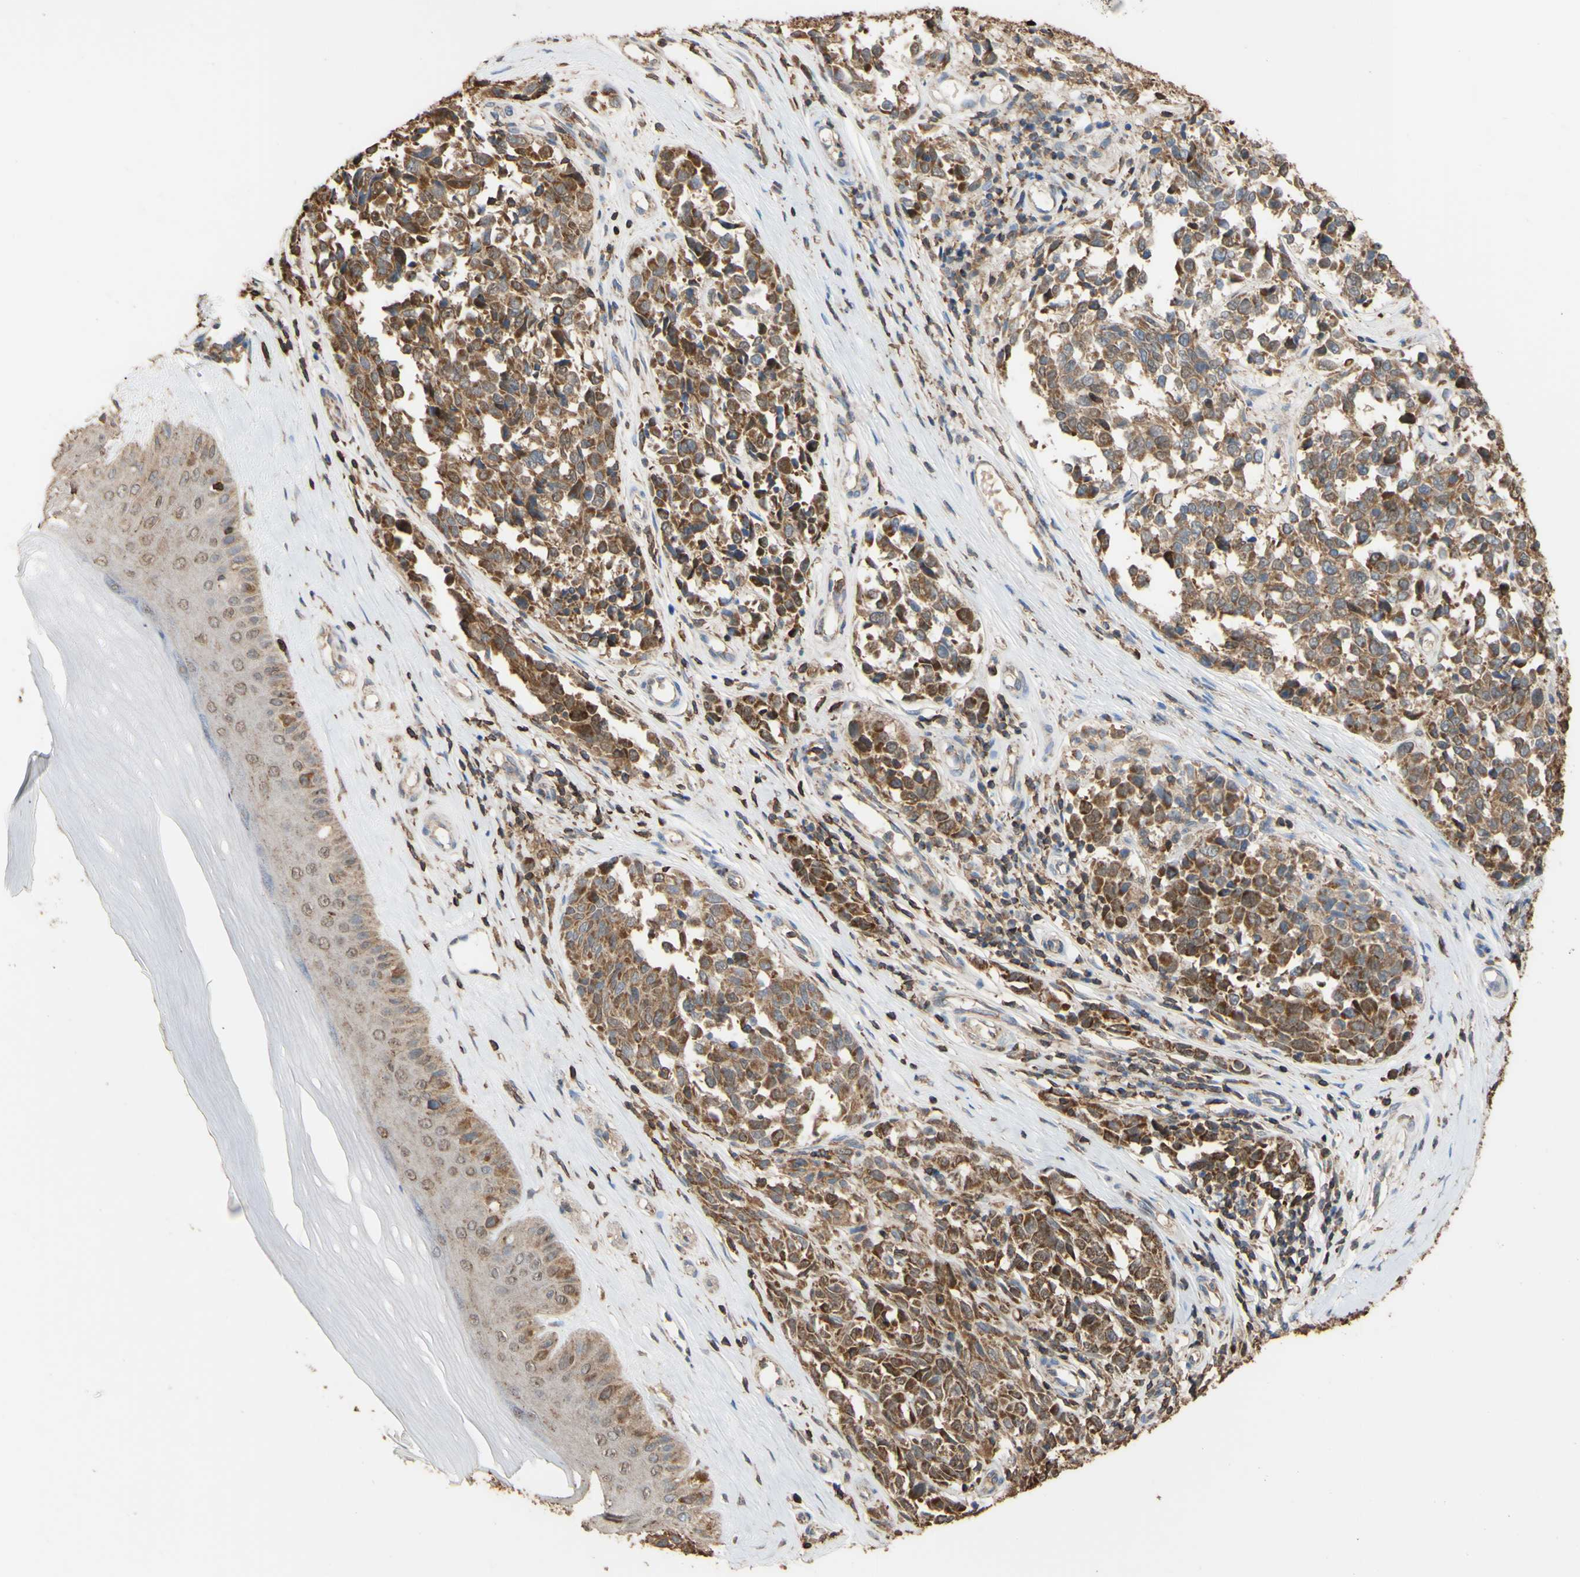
{"staining": {"intensity": "moderate", "quantity": ">75%", "location": "cytoplasmic/membranous"}, "tissue": "melanoma", "cell_type": "Tumor cells", "image_type": "cancer", "snomed": [{"axis": "morphology", "description": "Malignant melanoma, NOS"}, {"axis": "topography", "description": "Skin"}], "caption": "High-magnification brightfield microscopy of malignant melanoma stained with DAB (brown) and counterstained with hematoxylin (blue). tumor cells exhibit moderate cytoplasmic/membranous positivity is identified in about>75% of cells. The staining is performed using DAB (3,3'-diaminobenzidine) brown chromogen to label protein expression. The nuclei are counter-stained blue using hematoxylin.", "gene": "ALDH9A1", "patient": {"sex": "female", "age": 64}}